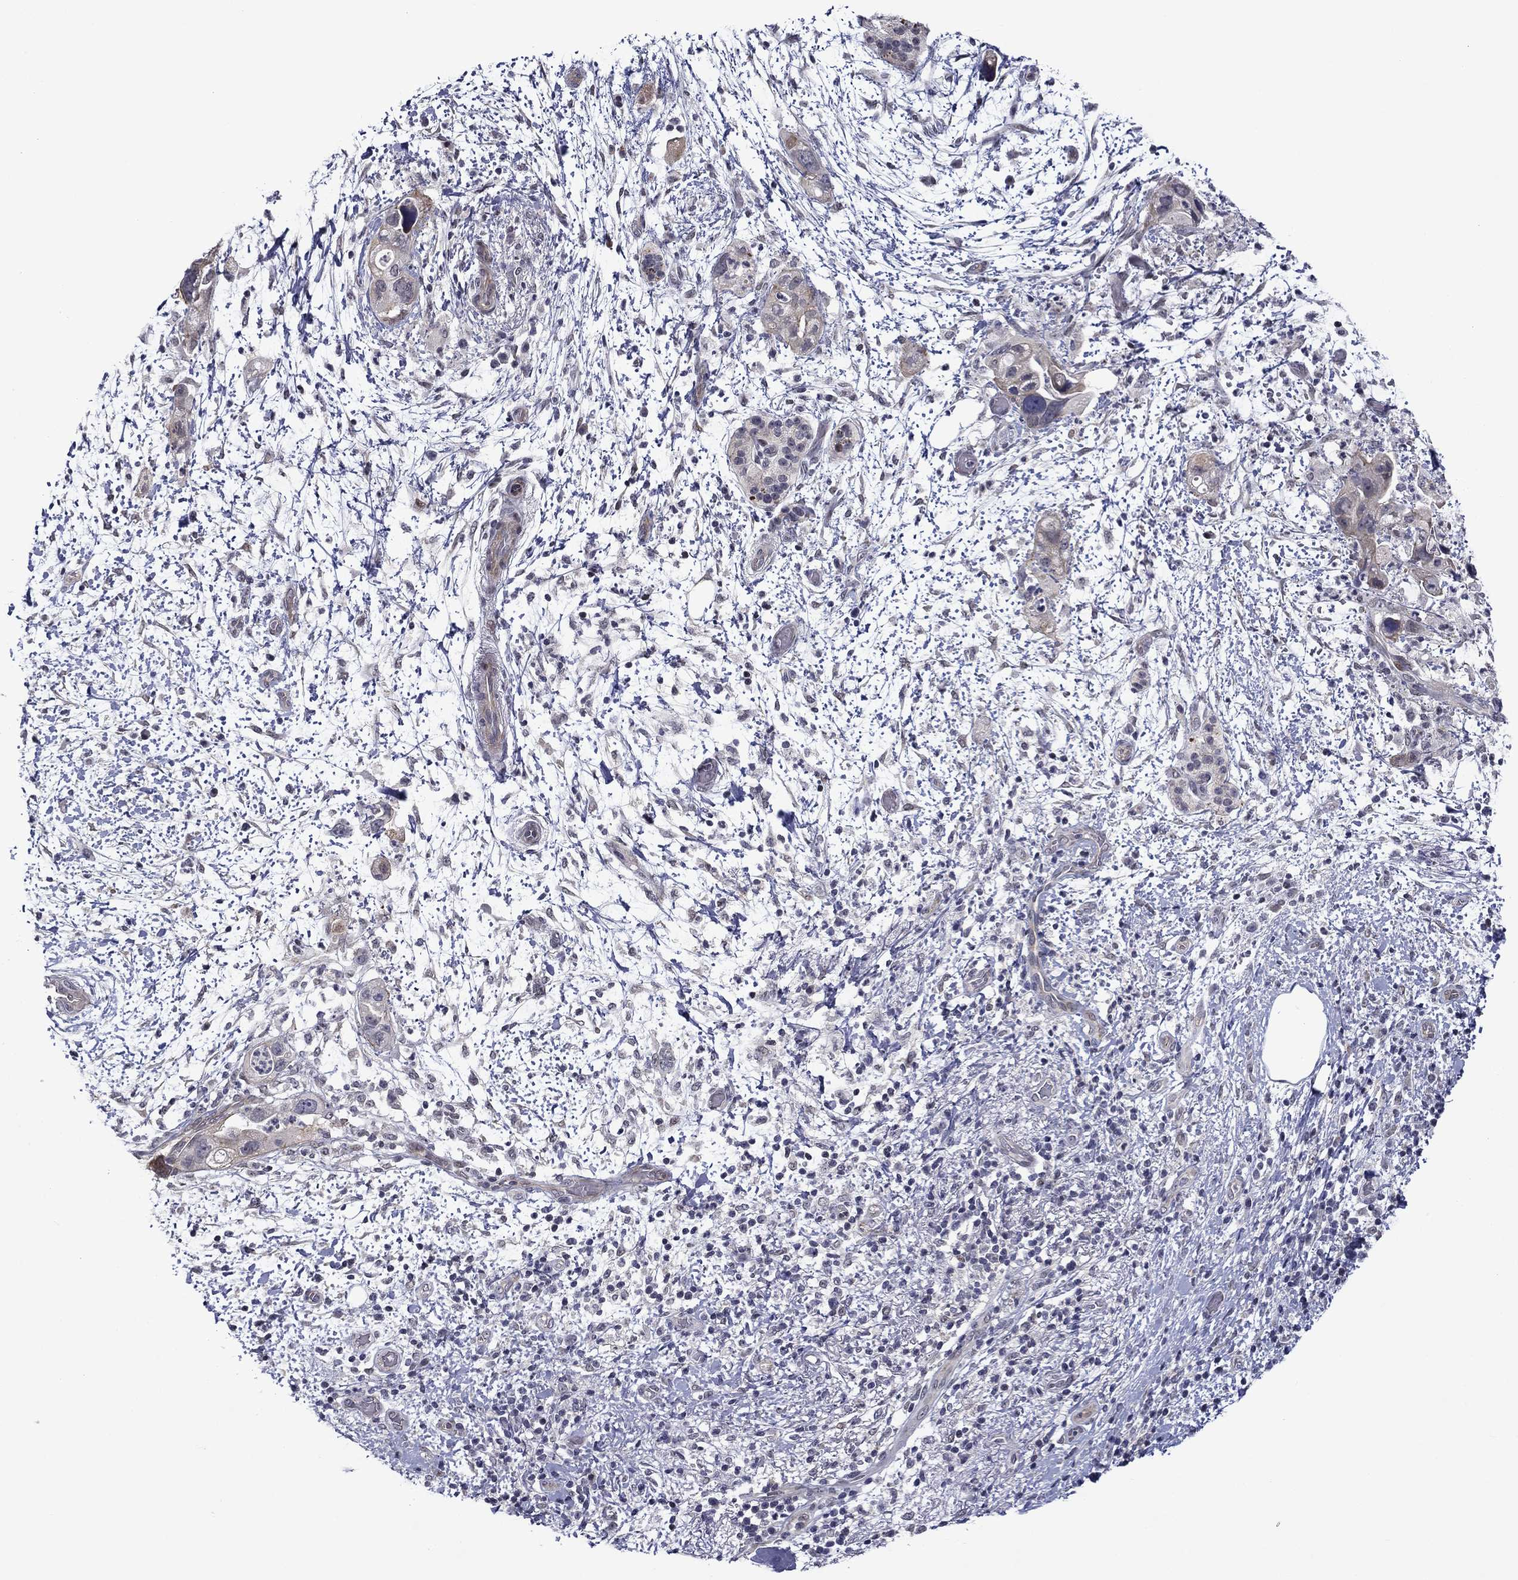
{"staining": {"intensity": "weak", "quantity": "<25%", "location": "cytoplasmic/membranous"}, "tissue": "pancreatic cancer", "cell_type": "Tumor cells", "image_type": "cancer", "snomed": [{"axis": "morphology", "description": "Adenocarcinoma, NOS"}, {"axis": "topography", "description": "Pancreas"}], "caption": "This is a histopathology image of IHC staining of adenocarcinoma (pancreatic), which shows no expression in tumor cells.", "gene": "B3GAT1", "patient": {"sex": "female", "age": 72}}